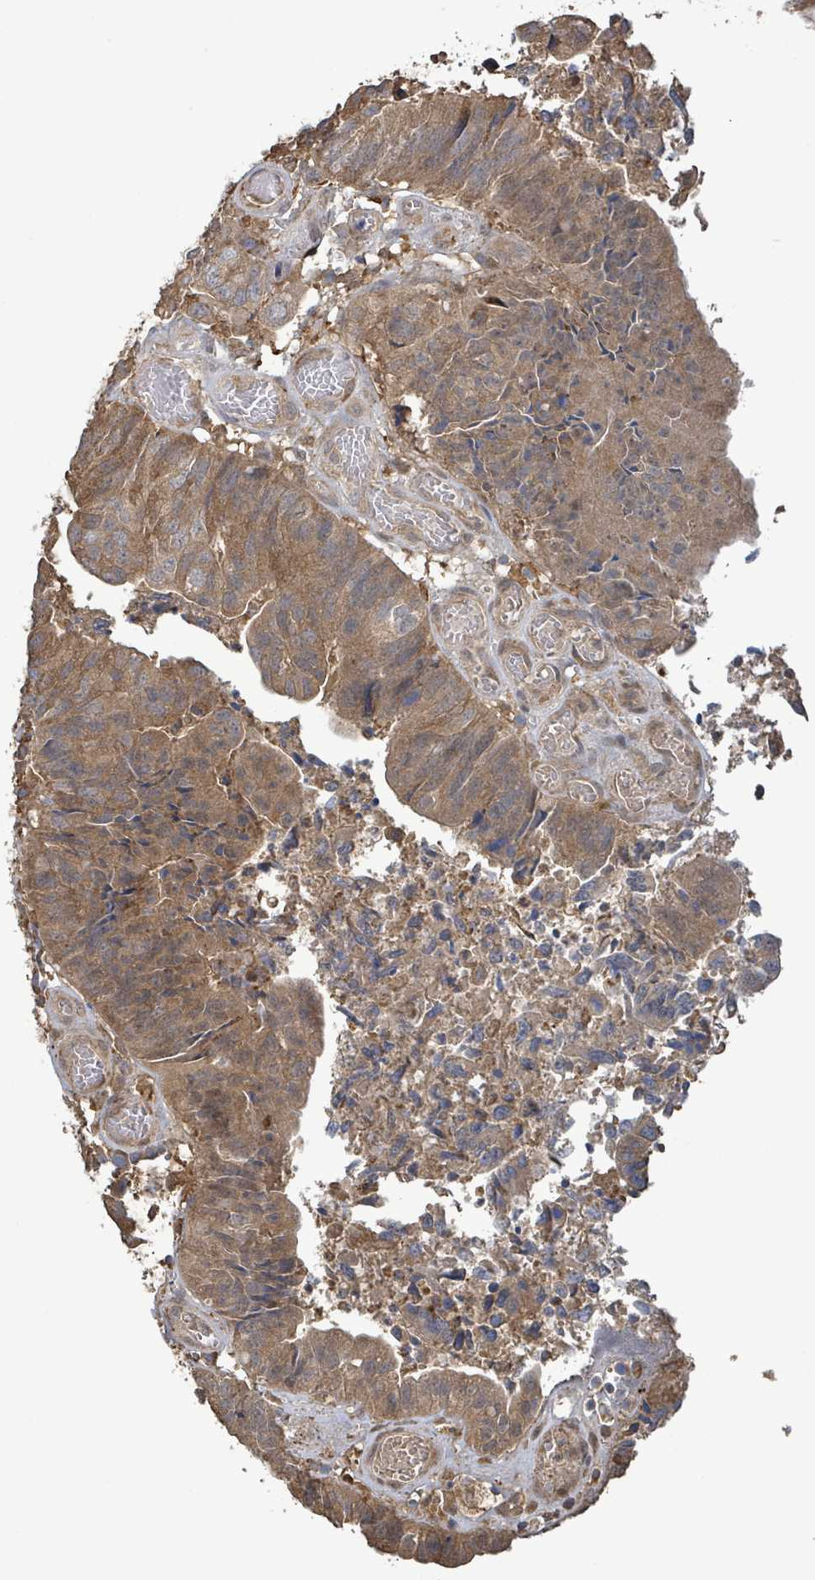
{"staining": {"intensity": "moderate", "quantity": ">75%", "location": "cytoplasmic/membranous"}, "tissue": "colorectal cancer", "cell_type": "Tumor cells", "image_type": "cancer", "snomed": [{"axis": "morphology", "description": "Adenocarcinoma, NOS"}, {"axis": "topography", "description": "Colon"}], "caption": "This image exhibits IHC staining of human adenocarcinoma (colorectal), with medium moderate cytoplasmic/membranous positivity in approximately >75% of tumor cells.", "gene": "ARPIN", "patient": {"sex": "female", "age": 67}}